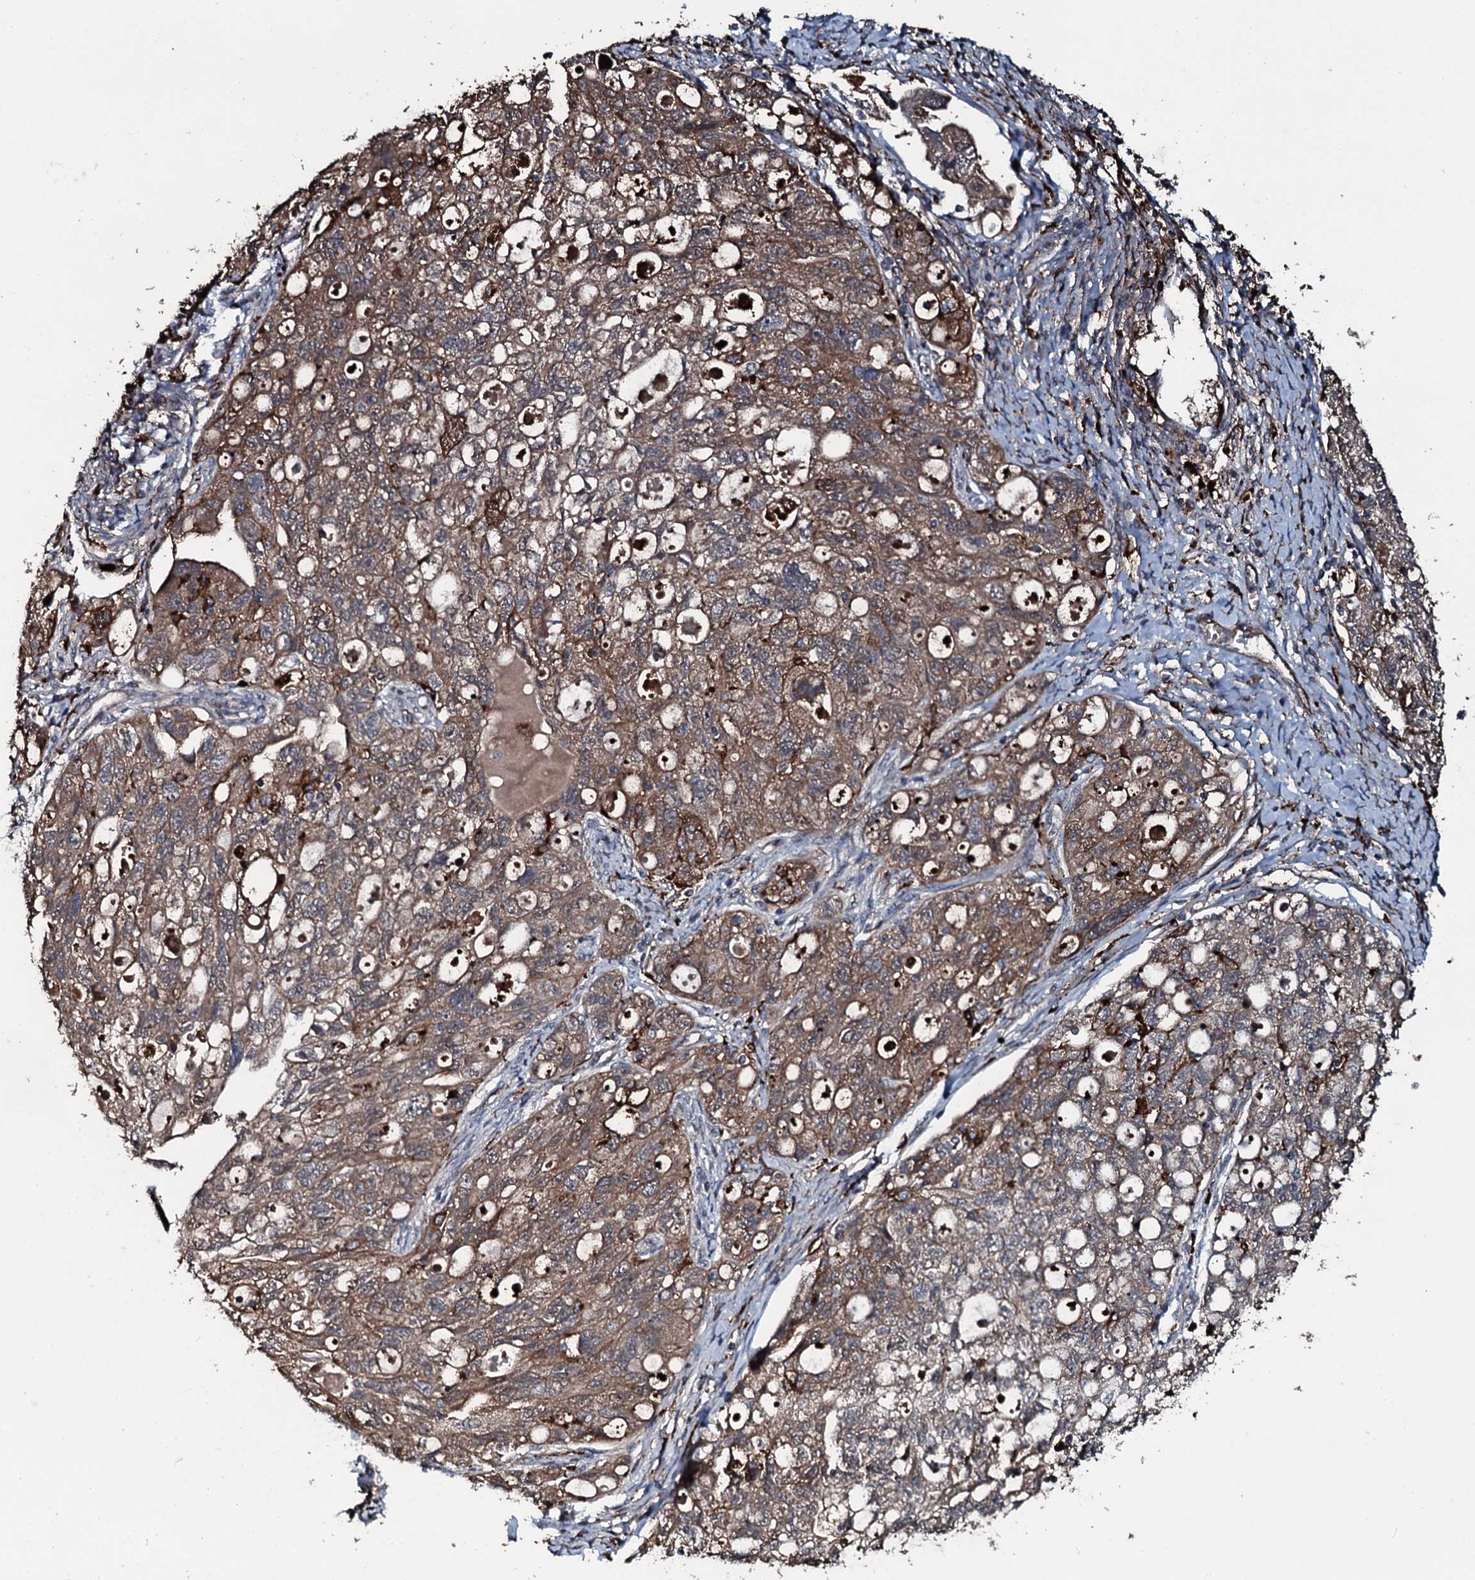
{"staining": {"intensity": "moderate", "quantity": ">75%", "location": "cytoplasmic/membranous"}, "tissue": "ovarian cancer", "cell_type": "Tumor cells", "image_type": "cancer", "snomed": [{"axis": "morphology", "description": "Carcinoma, NOS"}, {"axis": "morphology", "description": "Cystadenocarcinoma, serous, NOS"}, {"axis": "topography", "description": "Ovary"}], "caption": "Protein expression analysis of human ovarian cancer reveals moderate cytoplasmic/membranous expression in about >75% of tumor cells.", "gene": "TPGS2", "patient": {"sex": "female", "age": 69}}